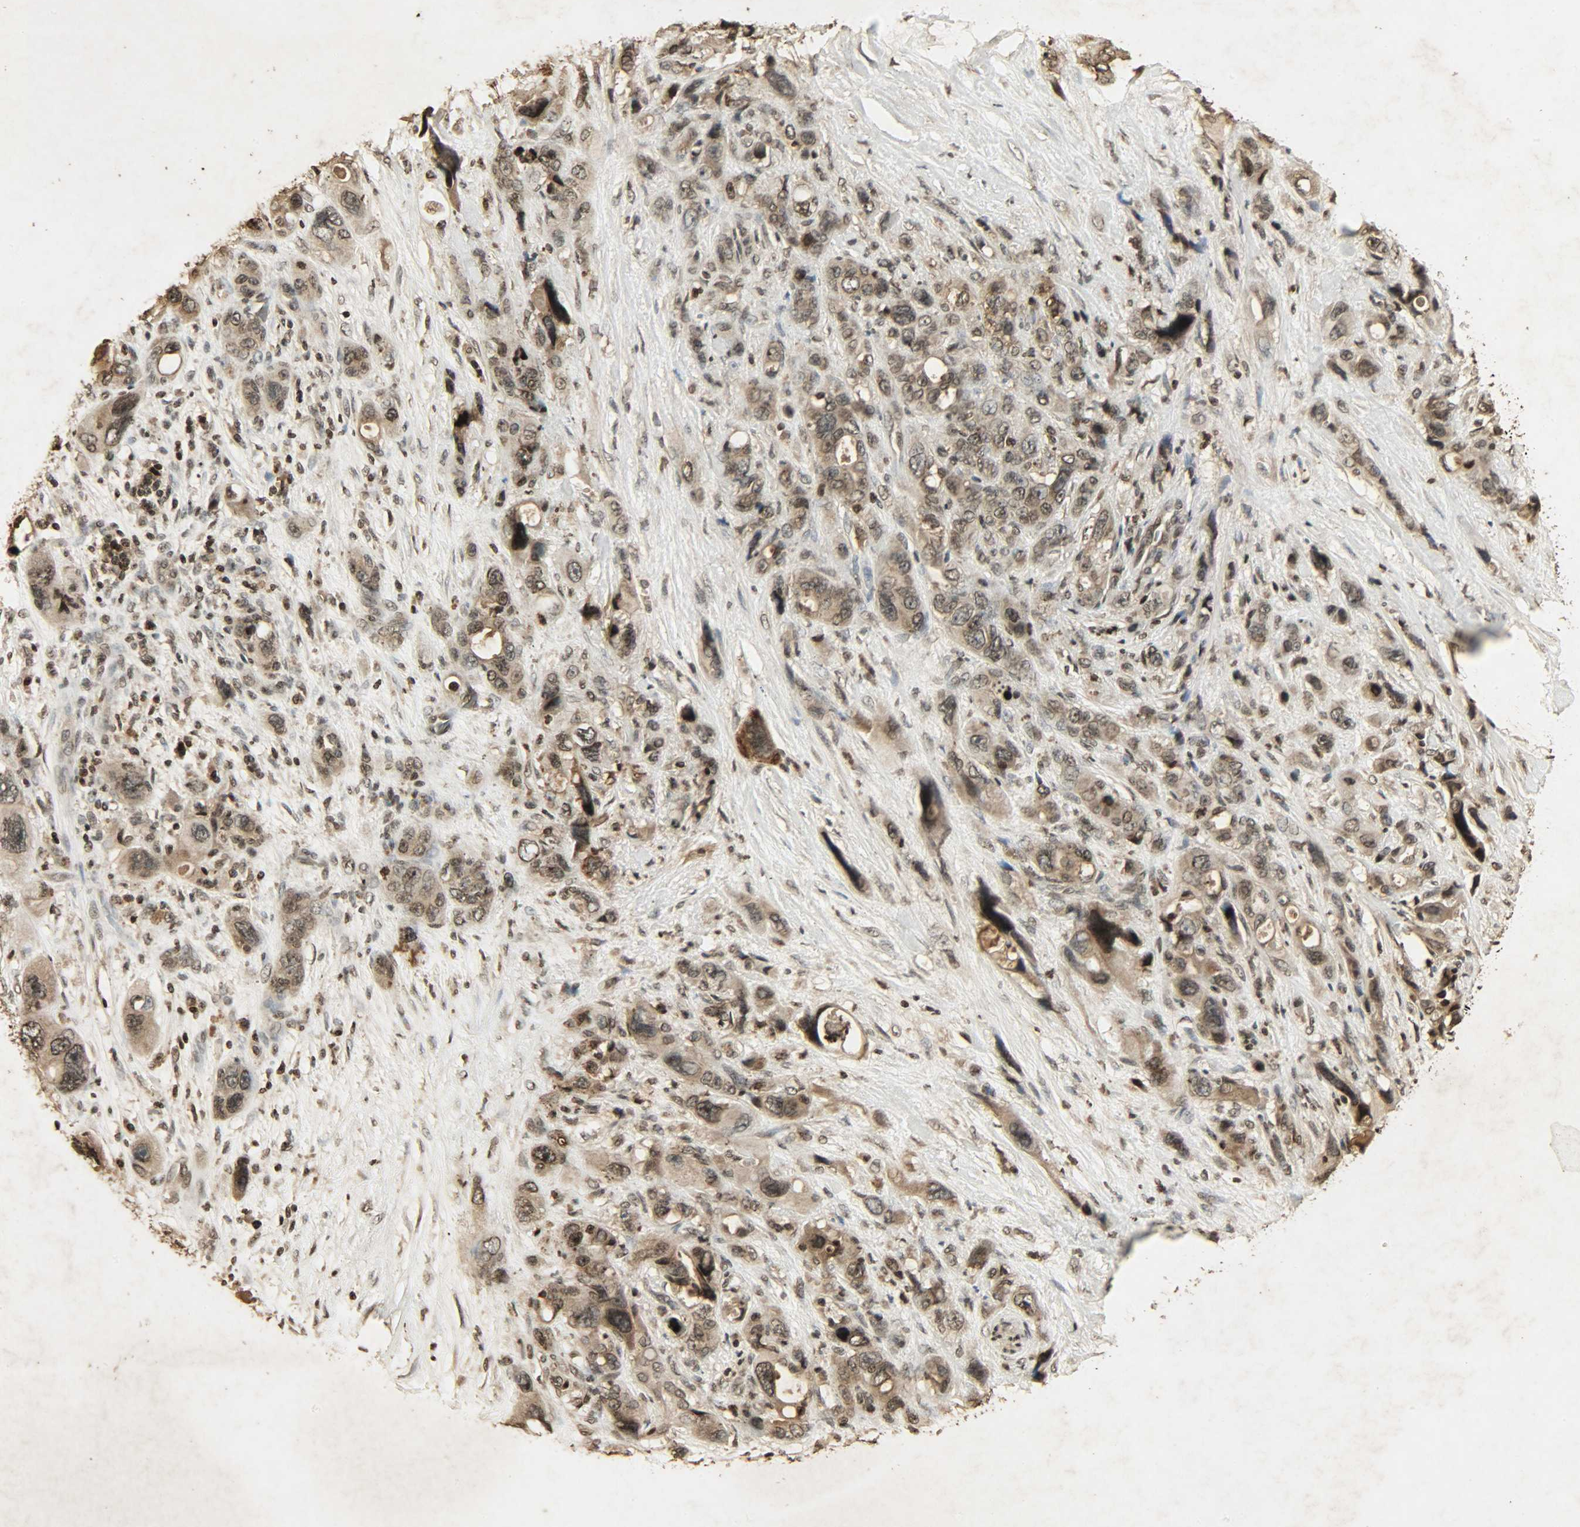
{"staining": {"intensity": "strong", "quantity": ">75%", "location": "cytoplasmic/membranous,nuclear"}, "tissue": "pancreatic cancer", "cell_type": "Tumor cells", "image_type": "cancer", "snomed": [{"axis": "morphology", "description": "Adenocarcinoma, NOS"}, {"axis": "topography", "description": "Pancreas"}], "caption": "The photomicrograph exhibits immunohistochemical staining of pancreatic cancer (adenocarcinoma). There is strong cytoplasmic/membranous and nuclear positivity is identified in approximately >75% of tumor cells.", "gene": "PPP3R1", "patient": {"sex": "male", "age": 46}}